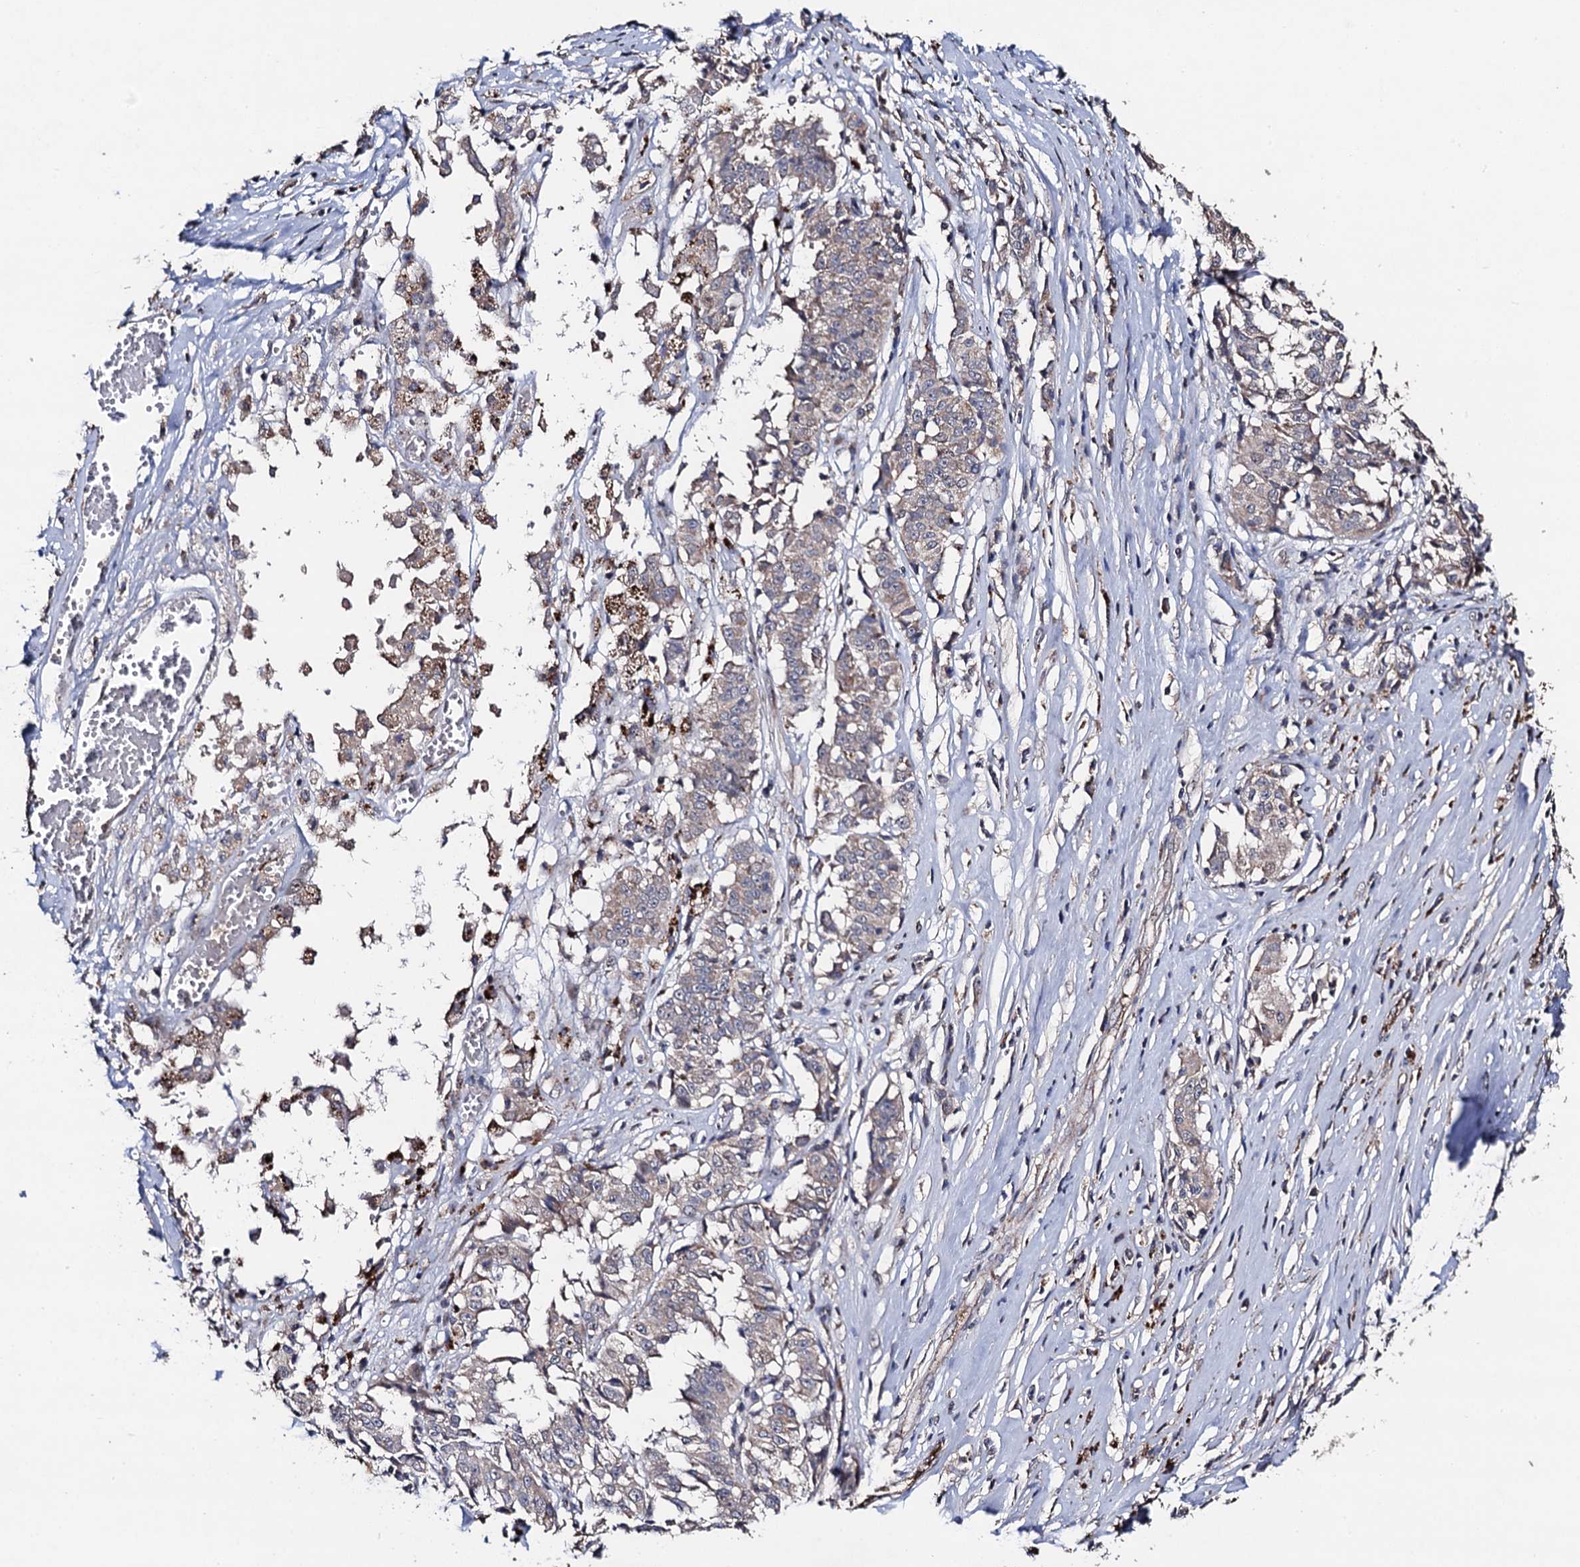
{"staining": {"intensity": "weak", "quantity": "<25%", "location": "cytoplasmic/membranous"}, "tissue": "melanoma", "cell_type": "Tumor cells", "image_type": "cancer", "snomed": [{"axis": "morphology", "description": "Malignant melanoma, NOS"}, {"axis": "topography", "description": "Skin"}], "caption": "Micrograph shows no significant protein expression in tumor cells of malignant melanoma.", "gene": "PPTC7", "patient": {"sex": "female", "age": 72}}